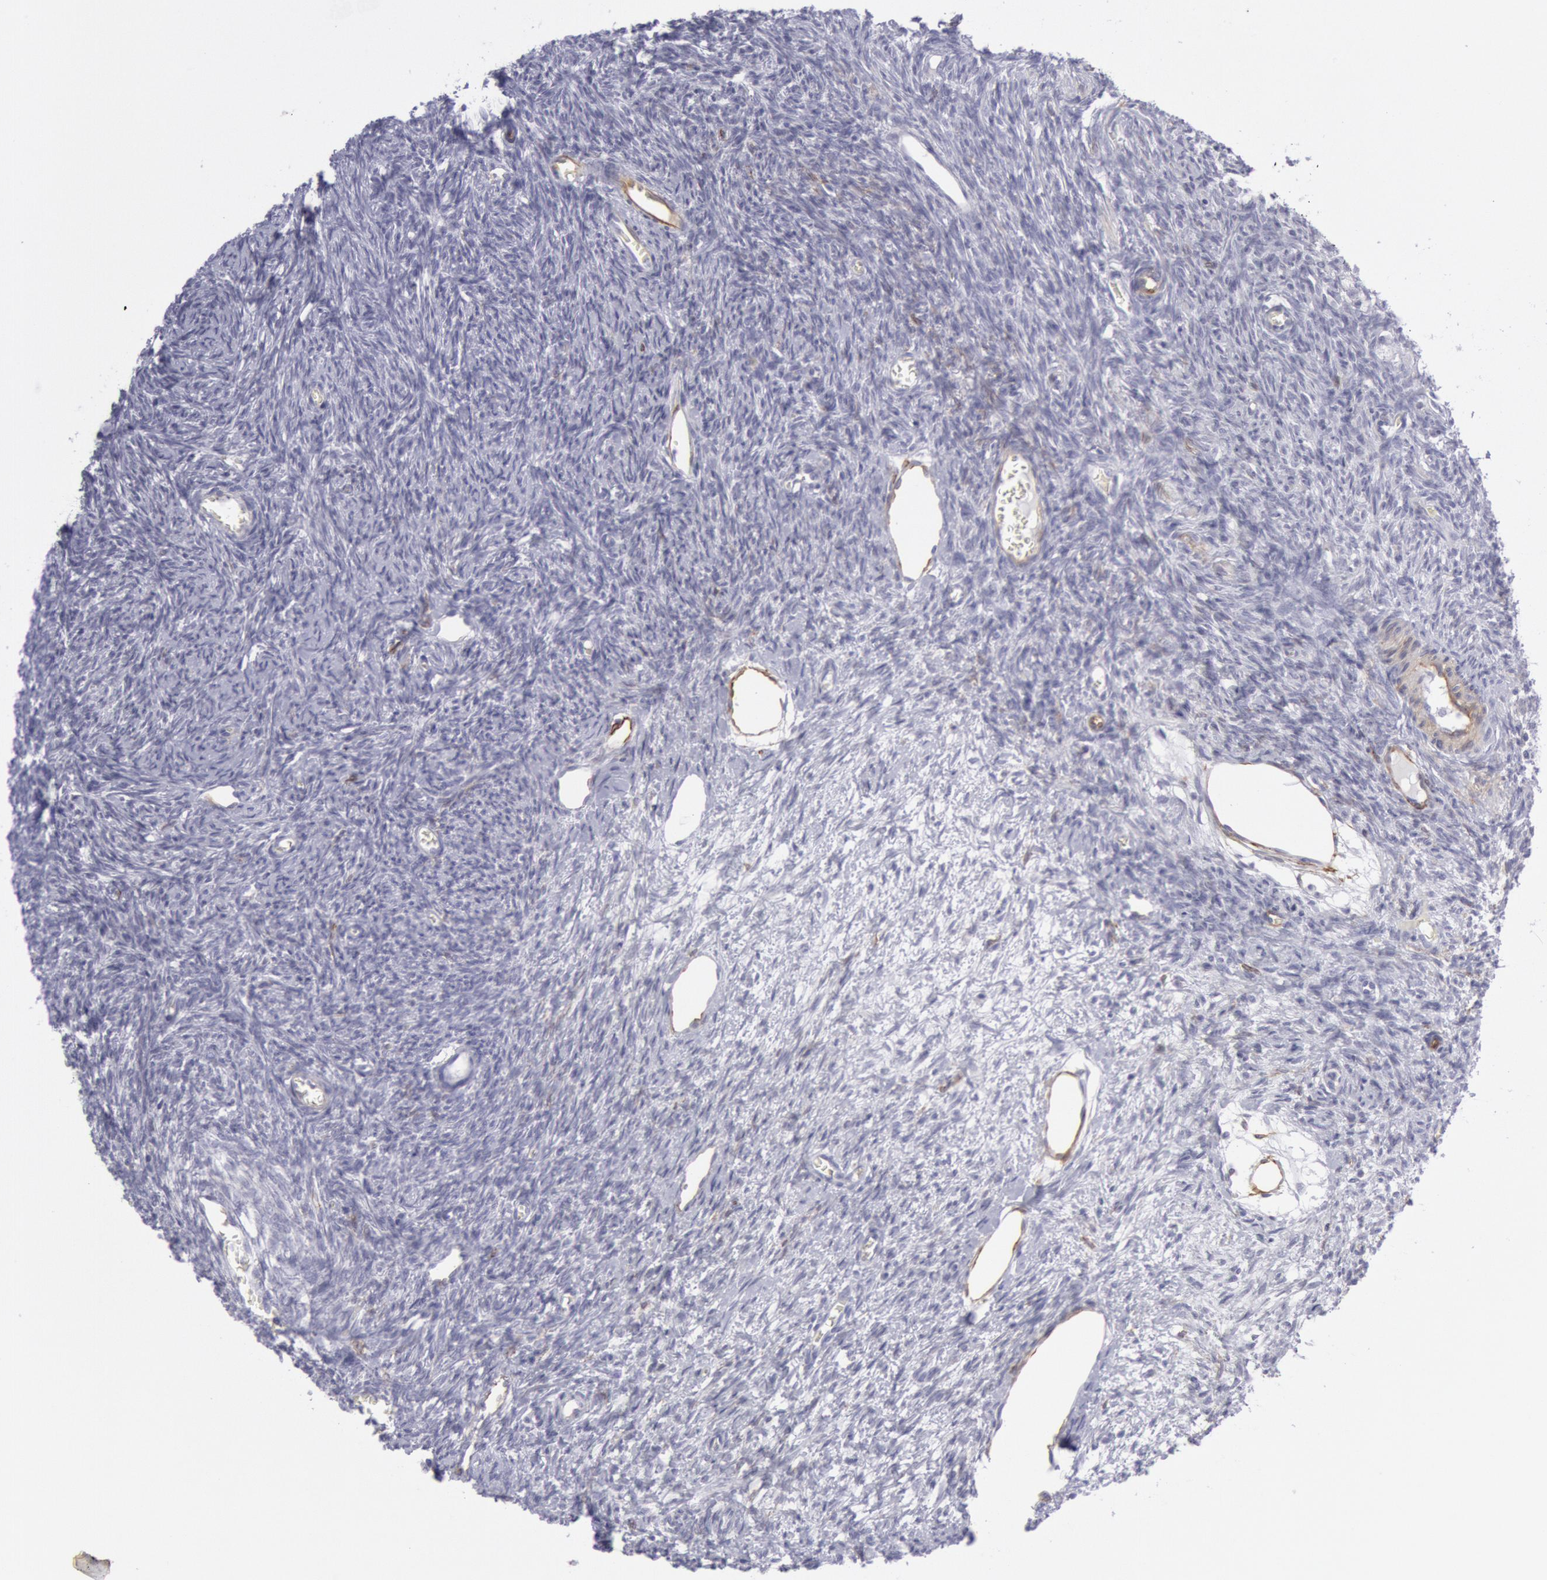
{"staining": {"intensity": "negative", "quantity": "none", "location": "none"}, "tissue": "ovary", "cell_type": "Ovarian stroma cells", "image_type": "normal", "snomed": [{"axis": "morphology", "description": "Normal tissue, NOS"}, {"axis": "topography", "description": "Ovary"}], "caption": "A micrograph of ovary stained for a protein shows no brown staining in ovarian stroma cells. (Brightfield microscopy of DAB IHC at high magnification).", "gene": "CDH13", "patient": {"sex": "female", "age": 27}}